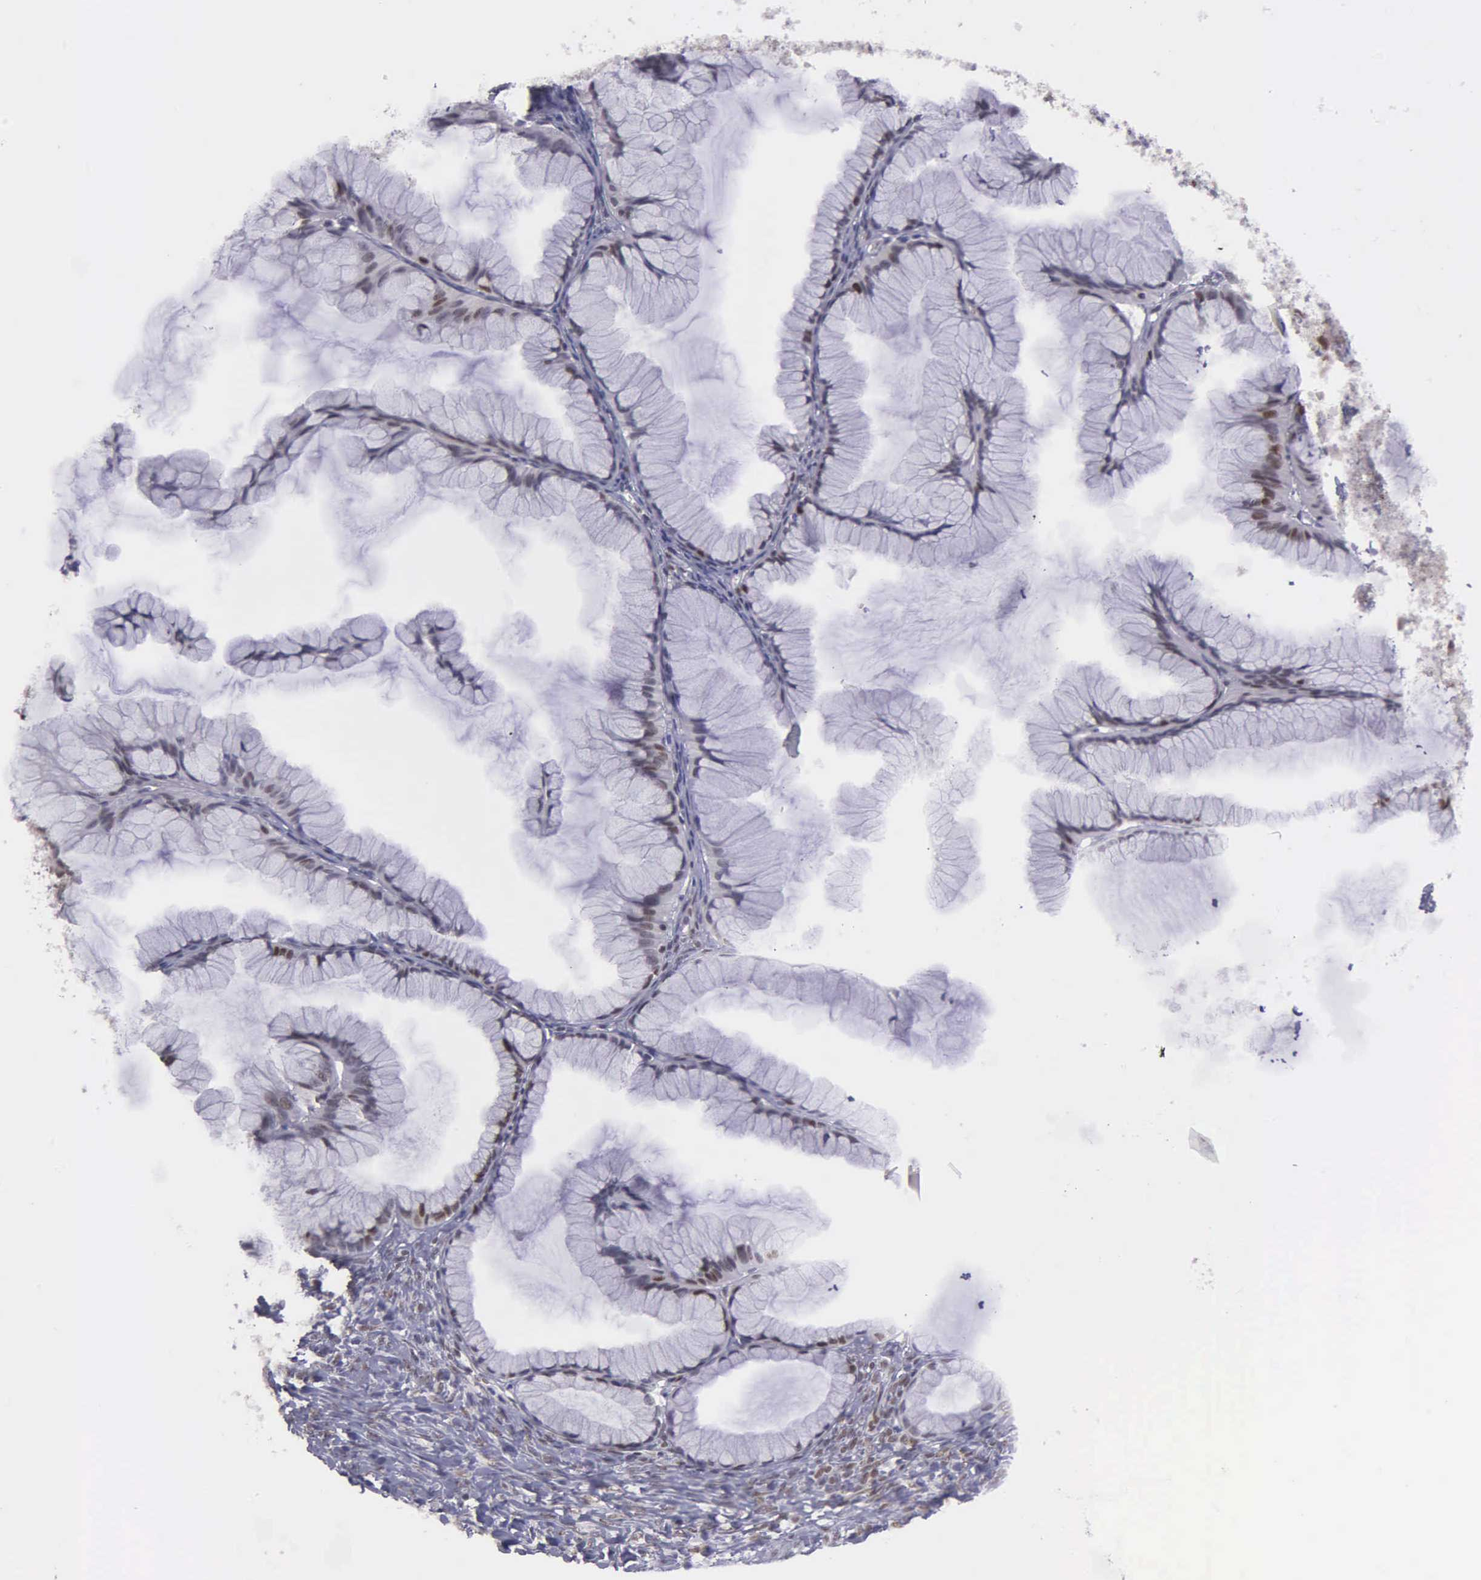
{"staining": {"intensity": "moderate", "quantity": "<25%", "location": "nuclear"}, "tissue": "ovarian cancer", "cell_type": "Tumor cells", "image_type": "cancer", "snomed": [{"axis": "morphology", "description": "Cystadenocarcinoma, mucinous, NOS"}, {"axis": "topography", "description": "Ovary"}], "caption": "Tumor cells demonstrate low levels of moderate nuclear positivity in about <25% of cells in human mucinous cystadenocarcinoma (ovarian).", "gene": "UBR7", "patient": {"sex": "female", "age": 41}}